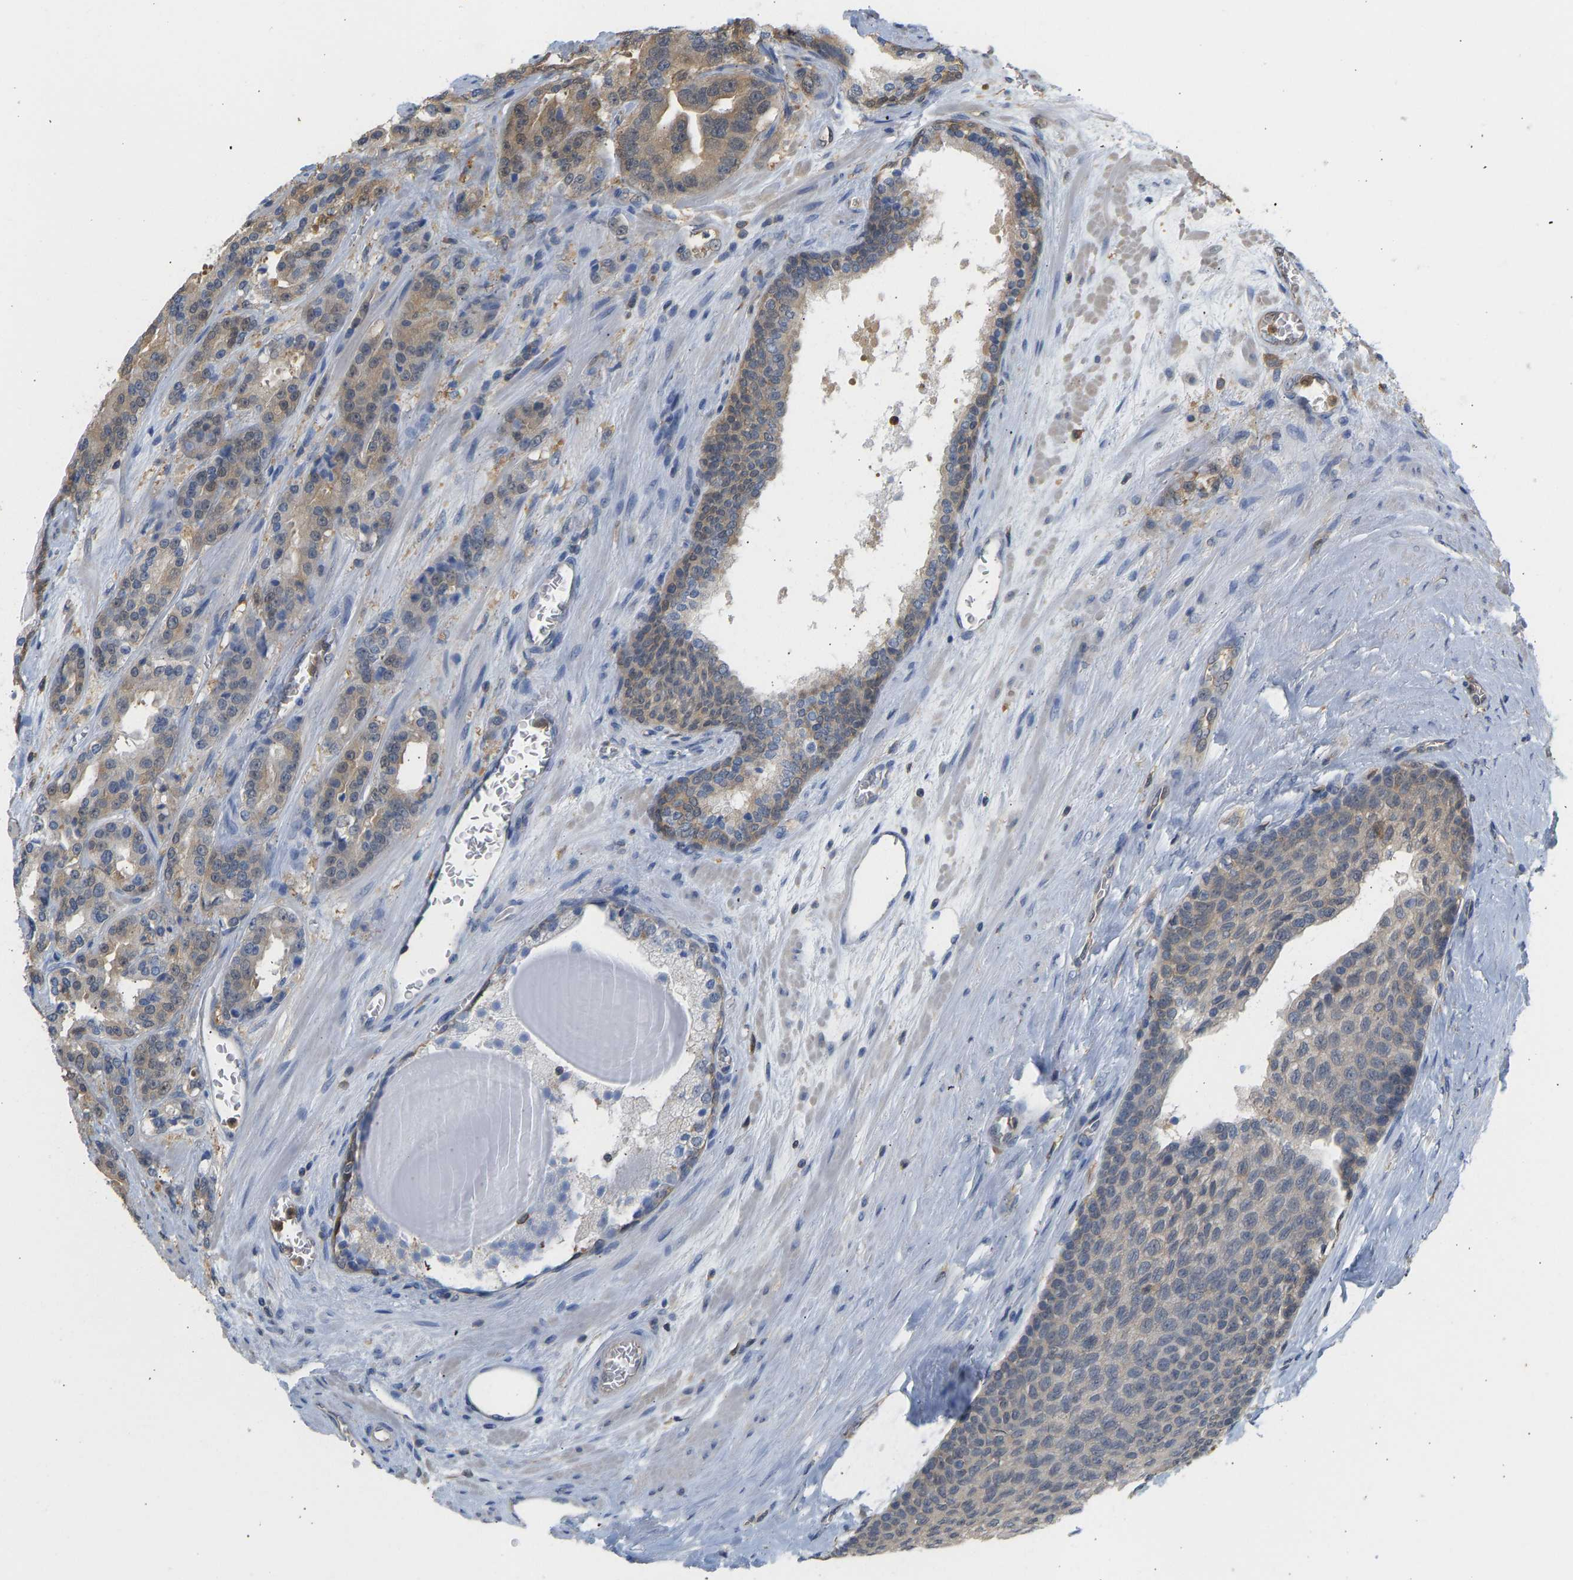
{"staining": {"intensity": "weak", "quantity": "25%-75%", "location": "cytoplasmic/membranous"}, "tissue": "prostate cancer", "cell_type": "Tumor cells", "image_type": "cancer", "snomed": [{"axis": "morphology", "description": "Adenocarcinoma, High grade"}, {"axis": "topography", "description": "Prostate"}], "caption": "DAB (3,3'-diaminobenzidine) immunohistochemical staining of human high-grade adenocarcinoma (prostate) displays weak cytoplasmic/membranous protein positivity in approximately 25%-75% of tumor cells. The protein is stained brown, and the nuclei are stained in blue (DAB (3,3'-diaminobenzidine) IHC with brightfield microscopy, high magnification).", "gene": "ENO1", "patient": {"sex": "male", "age": 60}}